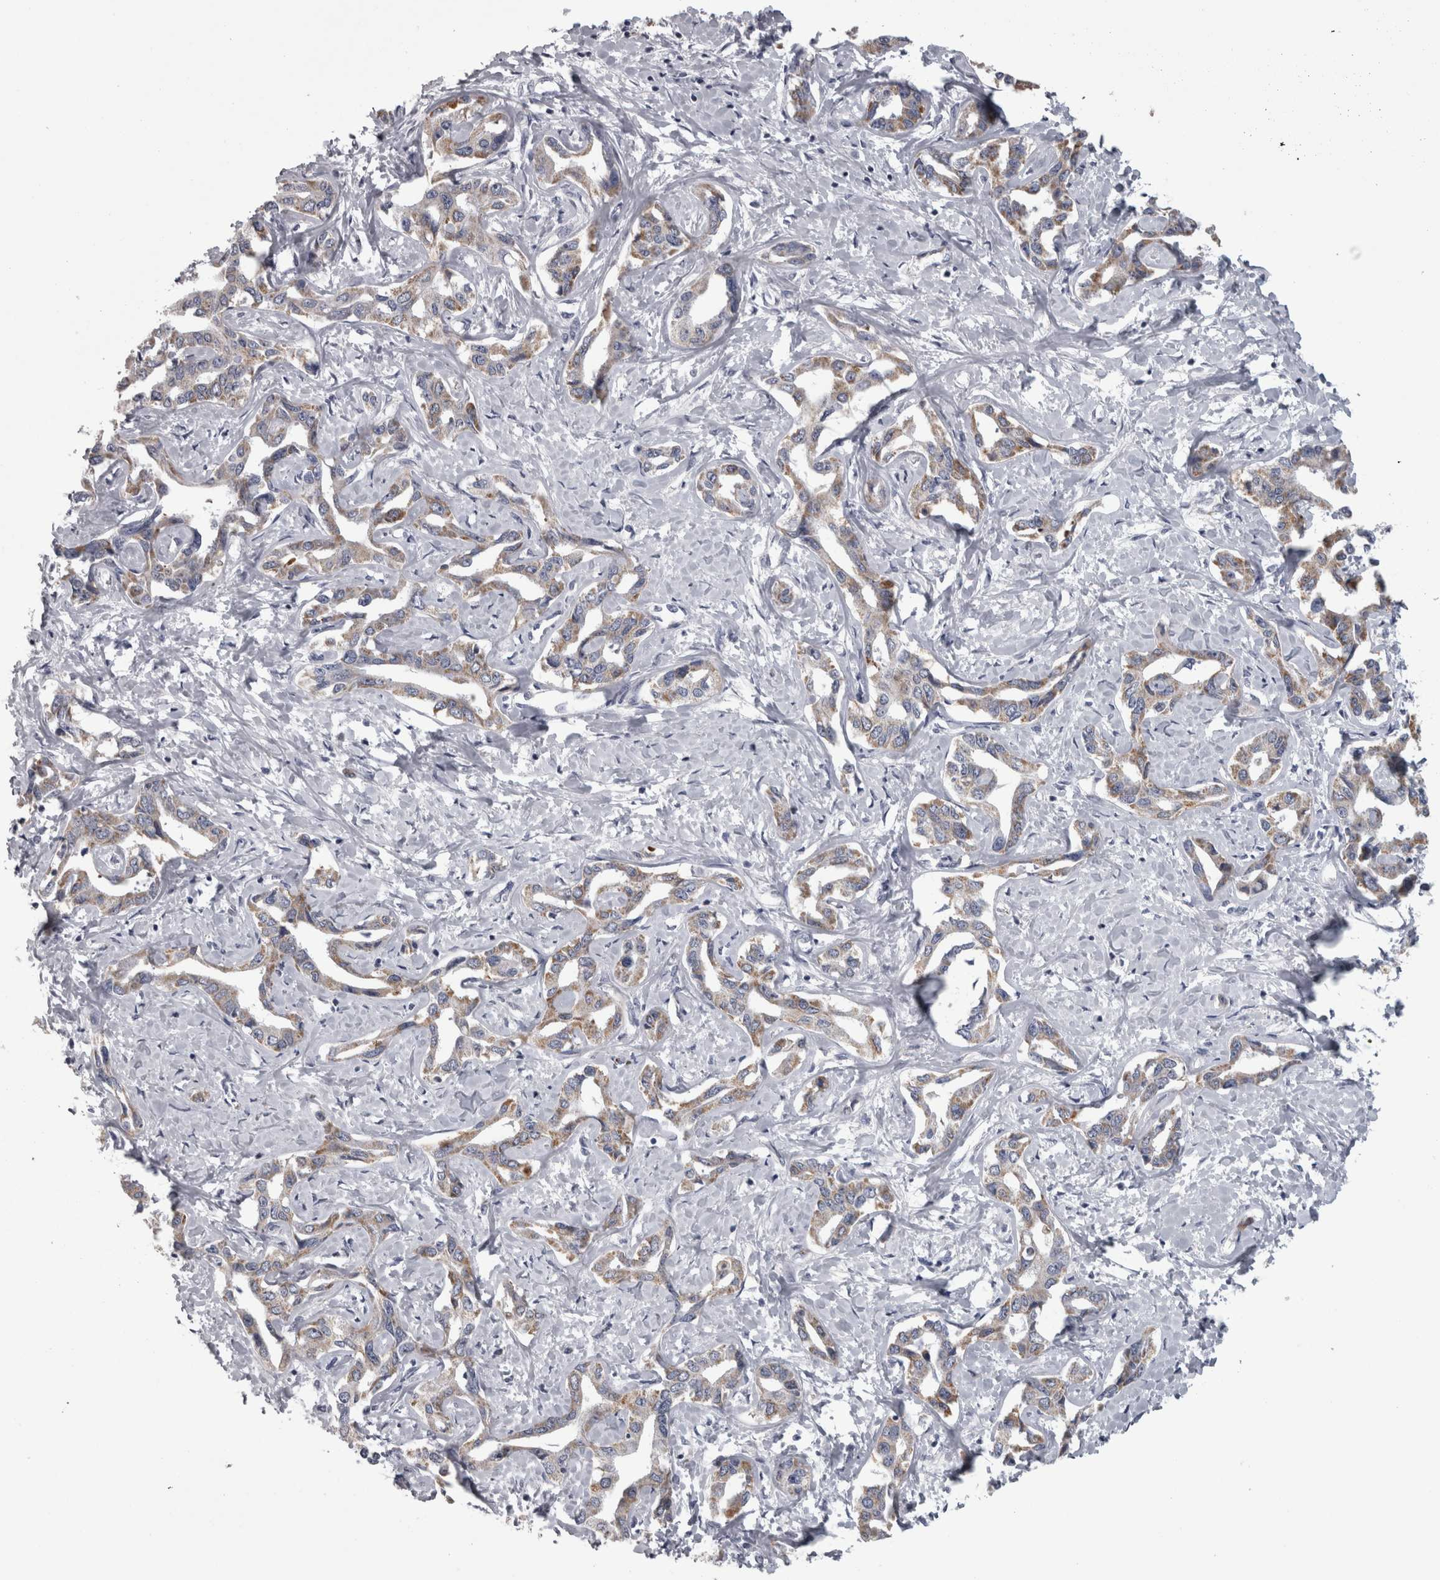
{"staining": {"intensity": "moderate", "quantity": ">75%", "location": "cytoplasmic/membranous"}, "tissue": "liver cancer", "cell_type": "Tumor cells", "image_type": "cancer", "snomed": [{"axis": "morphology", "description": "Cholangiocarcinoma"}, {"axis": "topography", "description": "Liver"}], "caption": "Immunohistochemical staining of liver cancer shows medium levels of moderate cytoplasmic/membranous positivity in approximately >75% of tumor cells.", "gene": "DBT", "patient": {"sex": "male", "age": 59}}